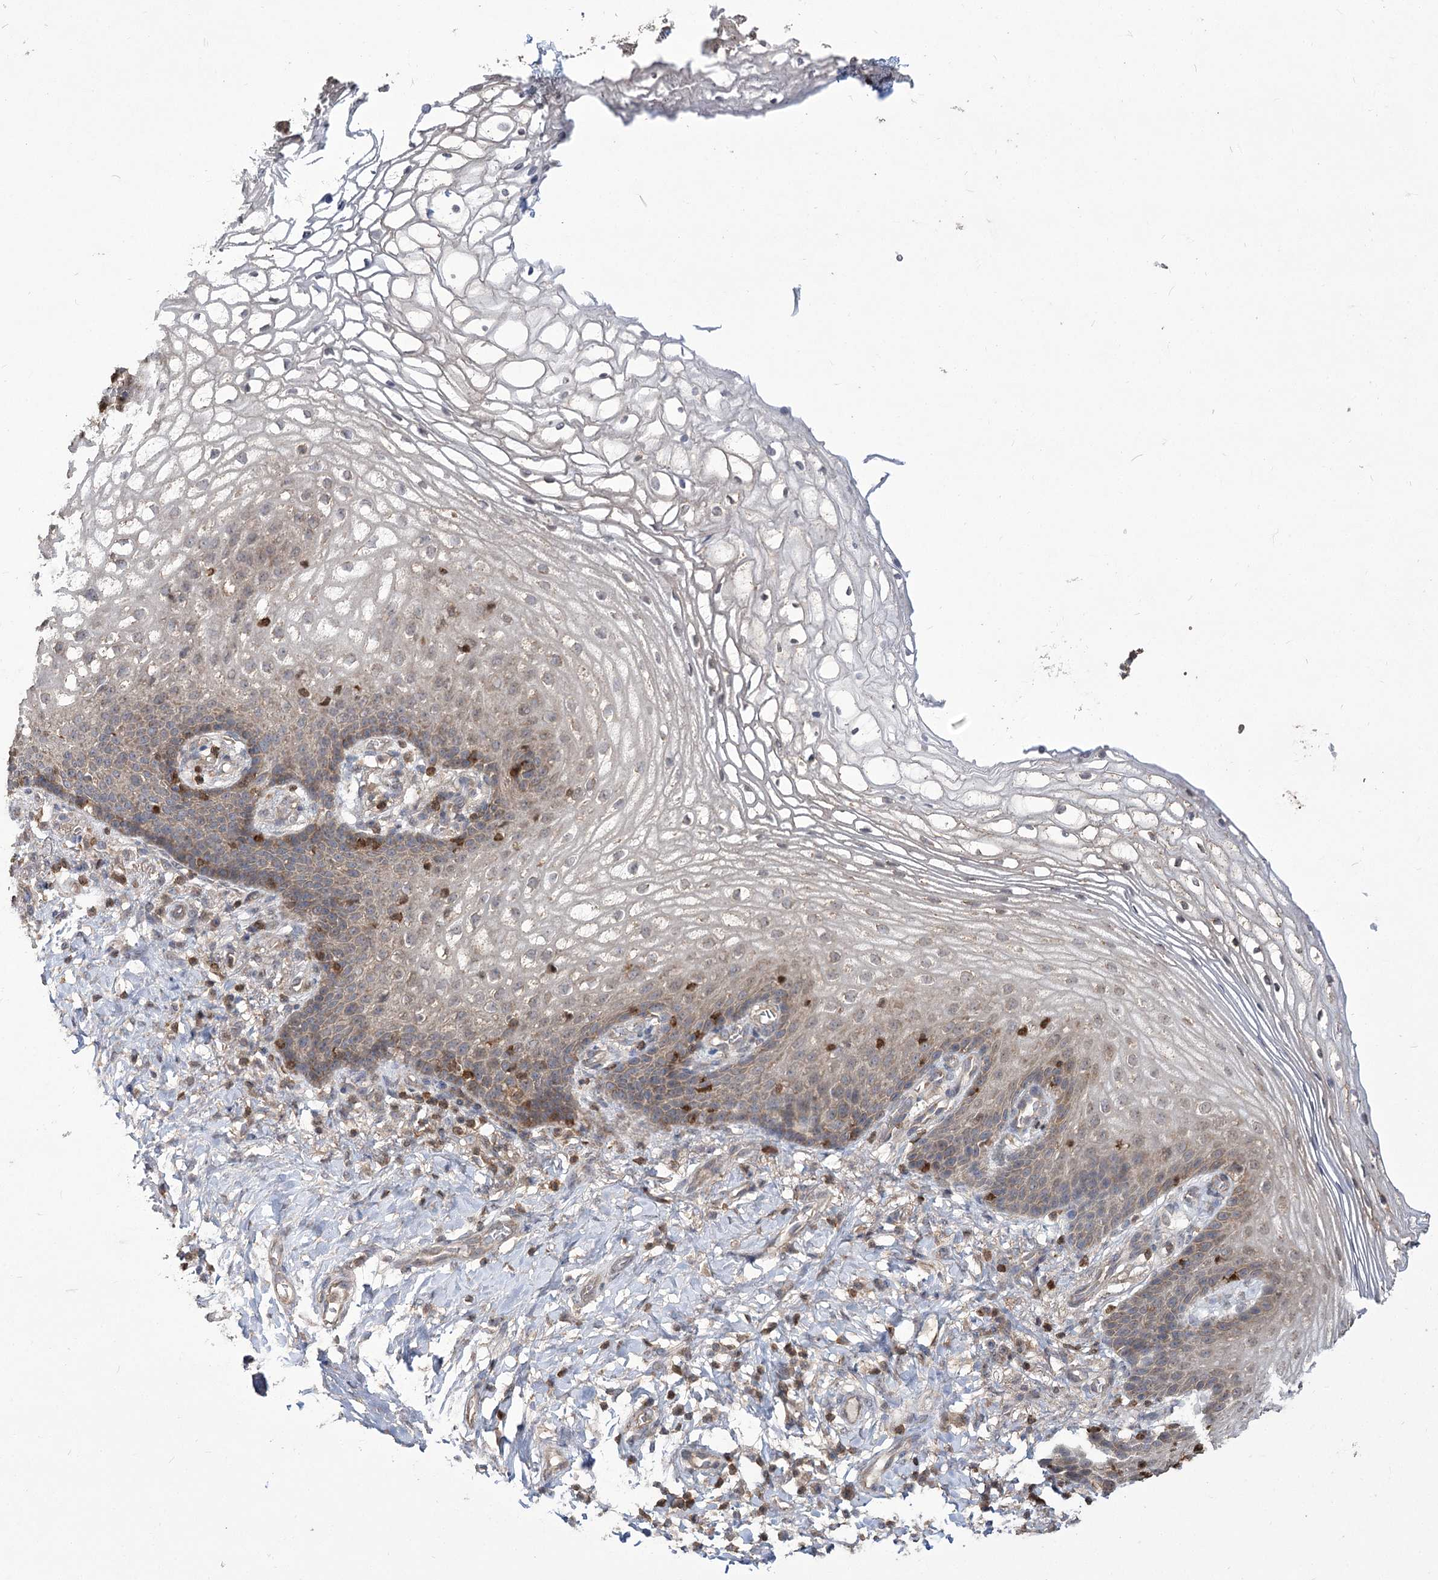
{"staining": {"intensity": "weak", "quantity": "<25%", "location": "cytoplasmic/membranous"}, "tissue": "vagina", "cell_type": "Squamous epithelial cells", "image_type": "normal", "snomed": [{"axis": "morphology", "description": "Normal tissue, NOS"}, {"axis": "topography", "description": "Vagina"}], "caption": "Immunohistochemical staining of normal vagina displays no significant staining in squamous epithelial cells. Nuclei are stained in blue.", "gene": "STK17B", "patient": {"sex": "female", "age": 60}}